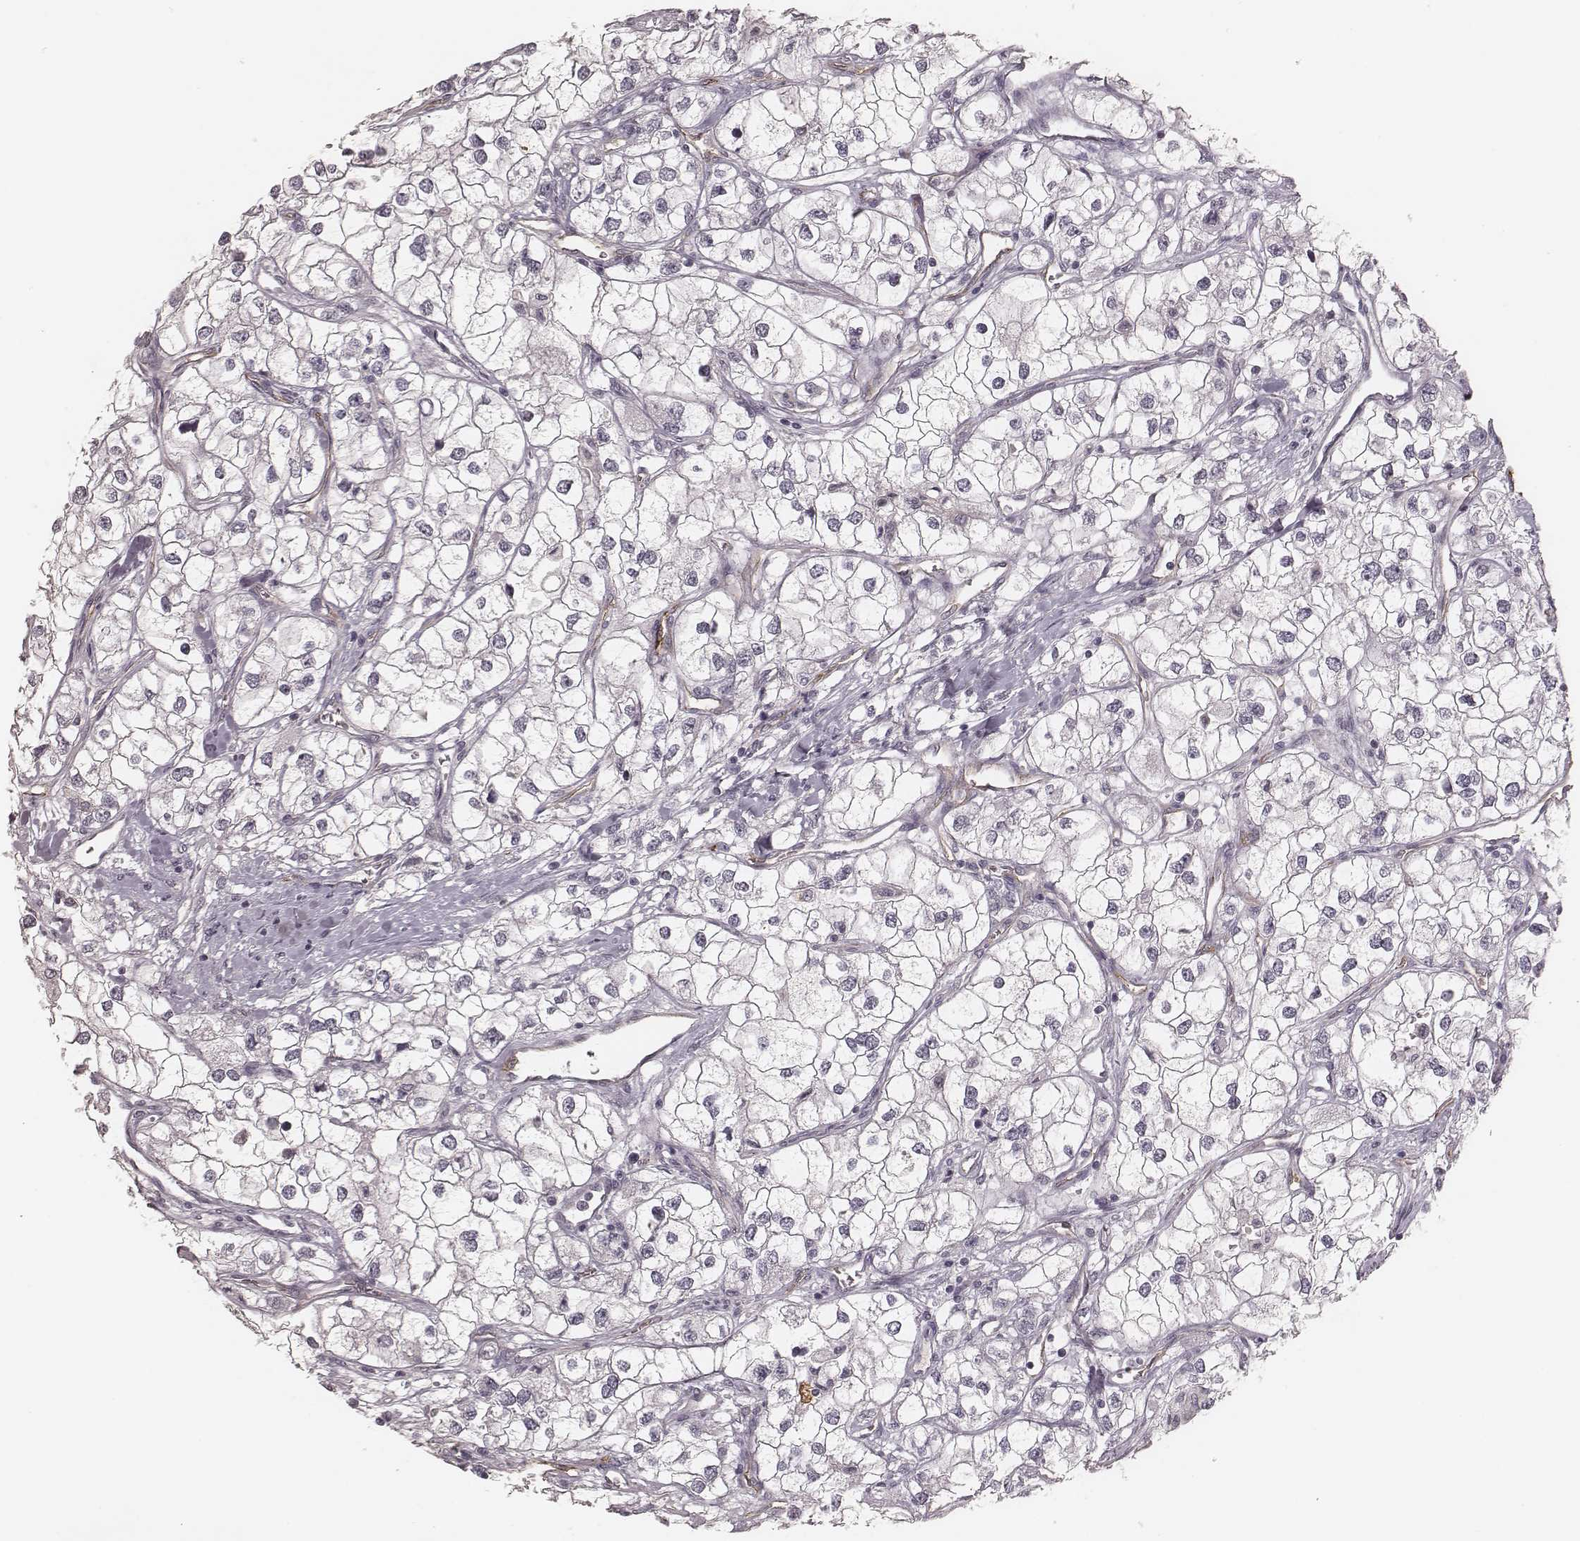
{"staining": {"intensity": "negative", "quantity": "none", "location": "none"}, "tissue": "renal cancer", "cell_type": "Tumor cells", "image_type": "cancer", "snomed": [{"axis": "morphology", "description": "Adenocarcinoma, NOS"}, {"axis": "topography", "description": "Kidney"}], "caption": "High power microscopy histopathology image of an IHC histopathology image of renal cancer, revealing no significant positivity in tumor cells.", "gene": "KITLG", "patient": {"sex": "male", "age": 59}}